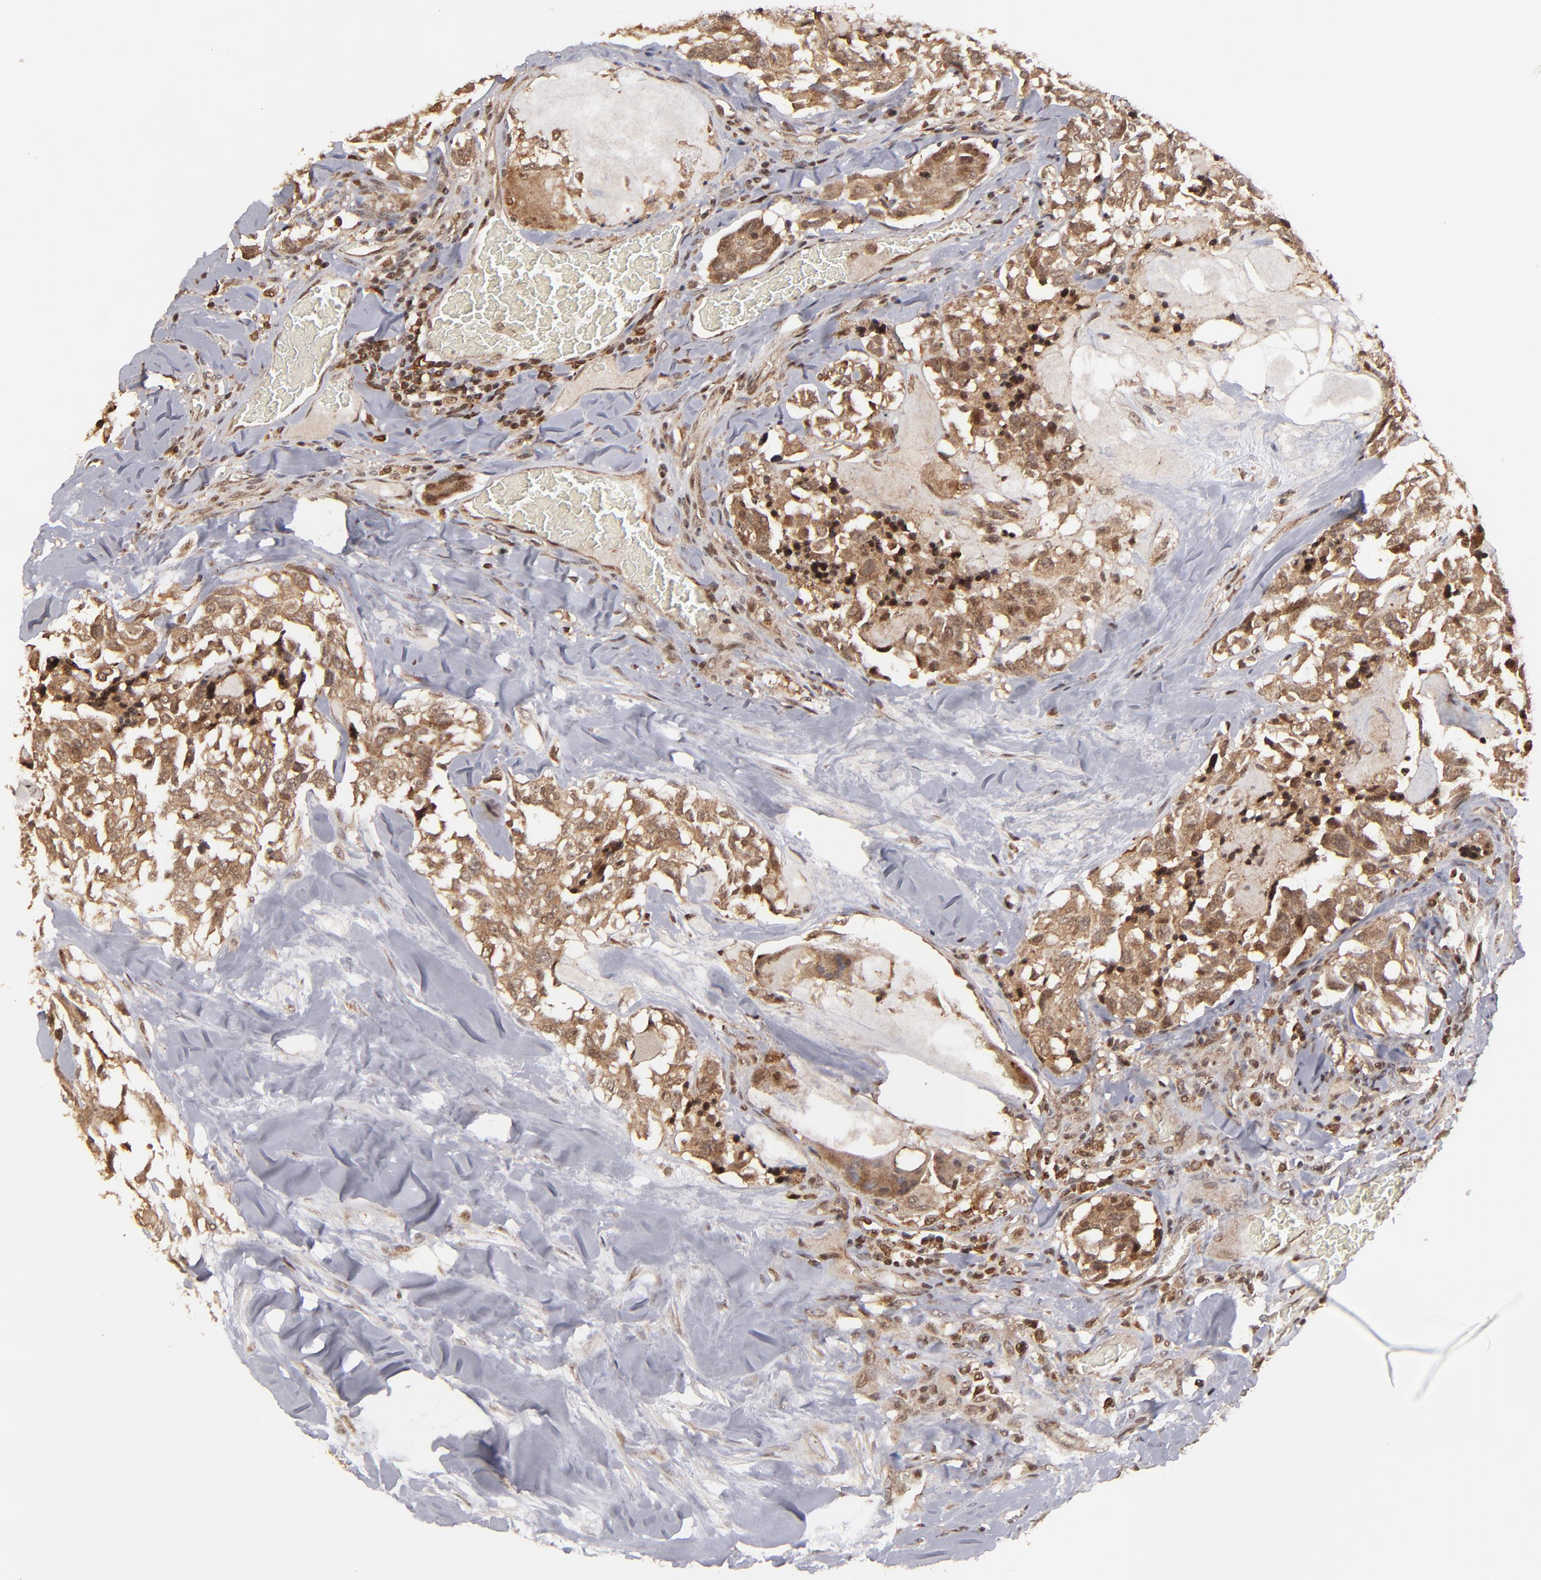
{"staining": {"intensity": "strong", "quantity": ">75%", "location": "cytoplasmic/membranous,nuclear"}, "tissue": "thyroid cancer", "cell_type": "Tumor cells", "image_type": "cancer", "snomed": [{"axis": "morphology", "description": "Carcinoma, NOS"}, {"axis": "morphology", "description": "Carcinoid, malignant, NOS"}, {"axis": "topography", "description": "Thyroid gland"}], "caption": "The micrograph reveals a brown stain indicating the presence of a protein in the cytoplasmic/membranous and nuclear of tumor cells in thyroid cancer (carcinoma). (DAB IHC with brightfield microscopy, high magnification).", "gene": "RGS6", "patient": {"sex": "male", "age": 33}}